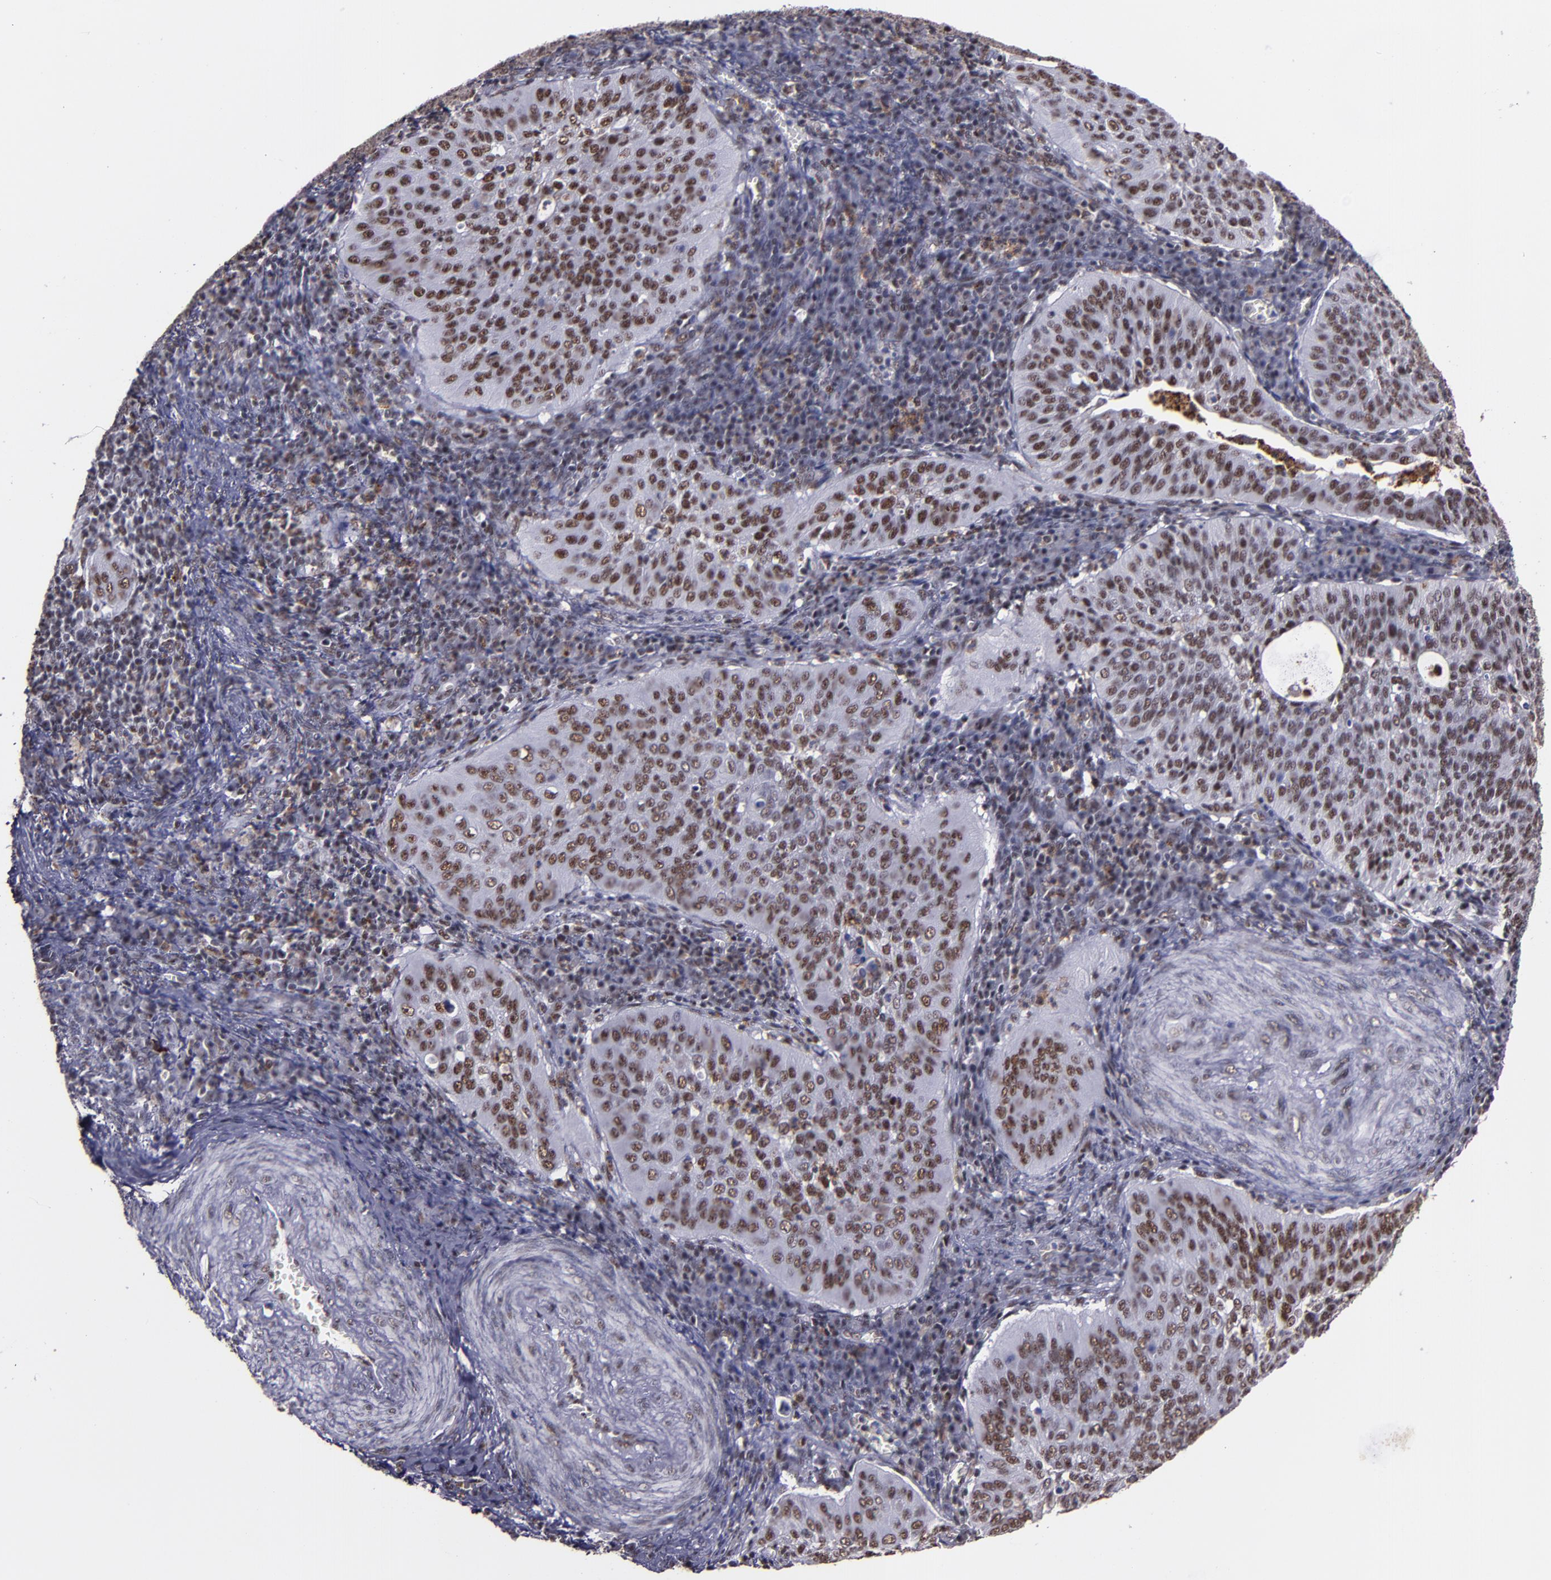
{"staining": {"intensity": "moderate", "quantity": ">75%", "location": "nuclear"}, "tissue": "cervical cancer", "cell_type": "Tumor cells", "image_type": "cancer", "snomed": [{"axis": "morphology", "description": "Squamous cell carcinoma, NOS"}, {"axis": "topography", "description": "Cervix"}], "caption": "Immunohistochemistry (IHC) image of neoplastic tissue: human cervical cancer stained using IHC displays medium levels of moderate protein expression localized specifically in the nuclear of tumor cells, appearing as a nuclear brown color.", "gene": "PPP4R3A", "patient": {"sex": "female", "age": 39}}